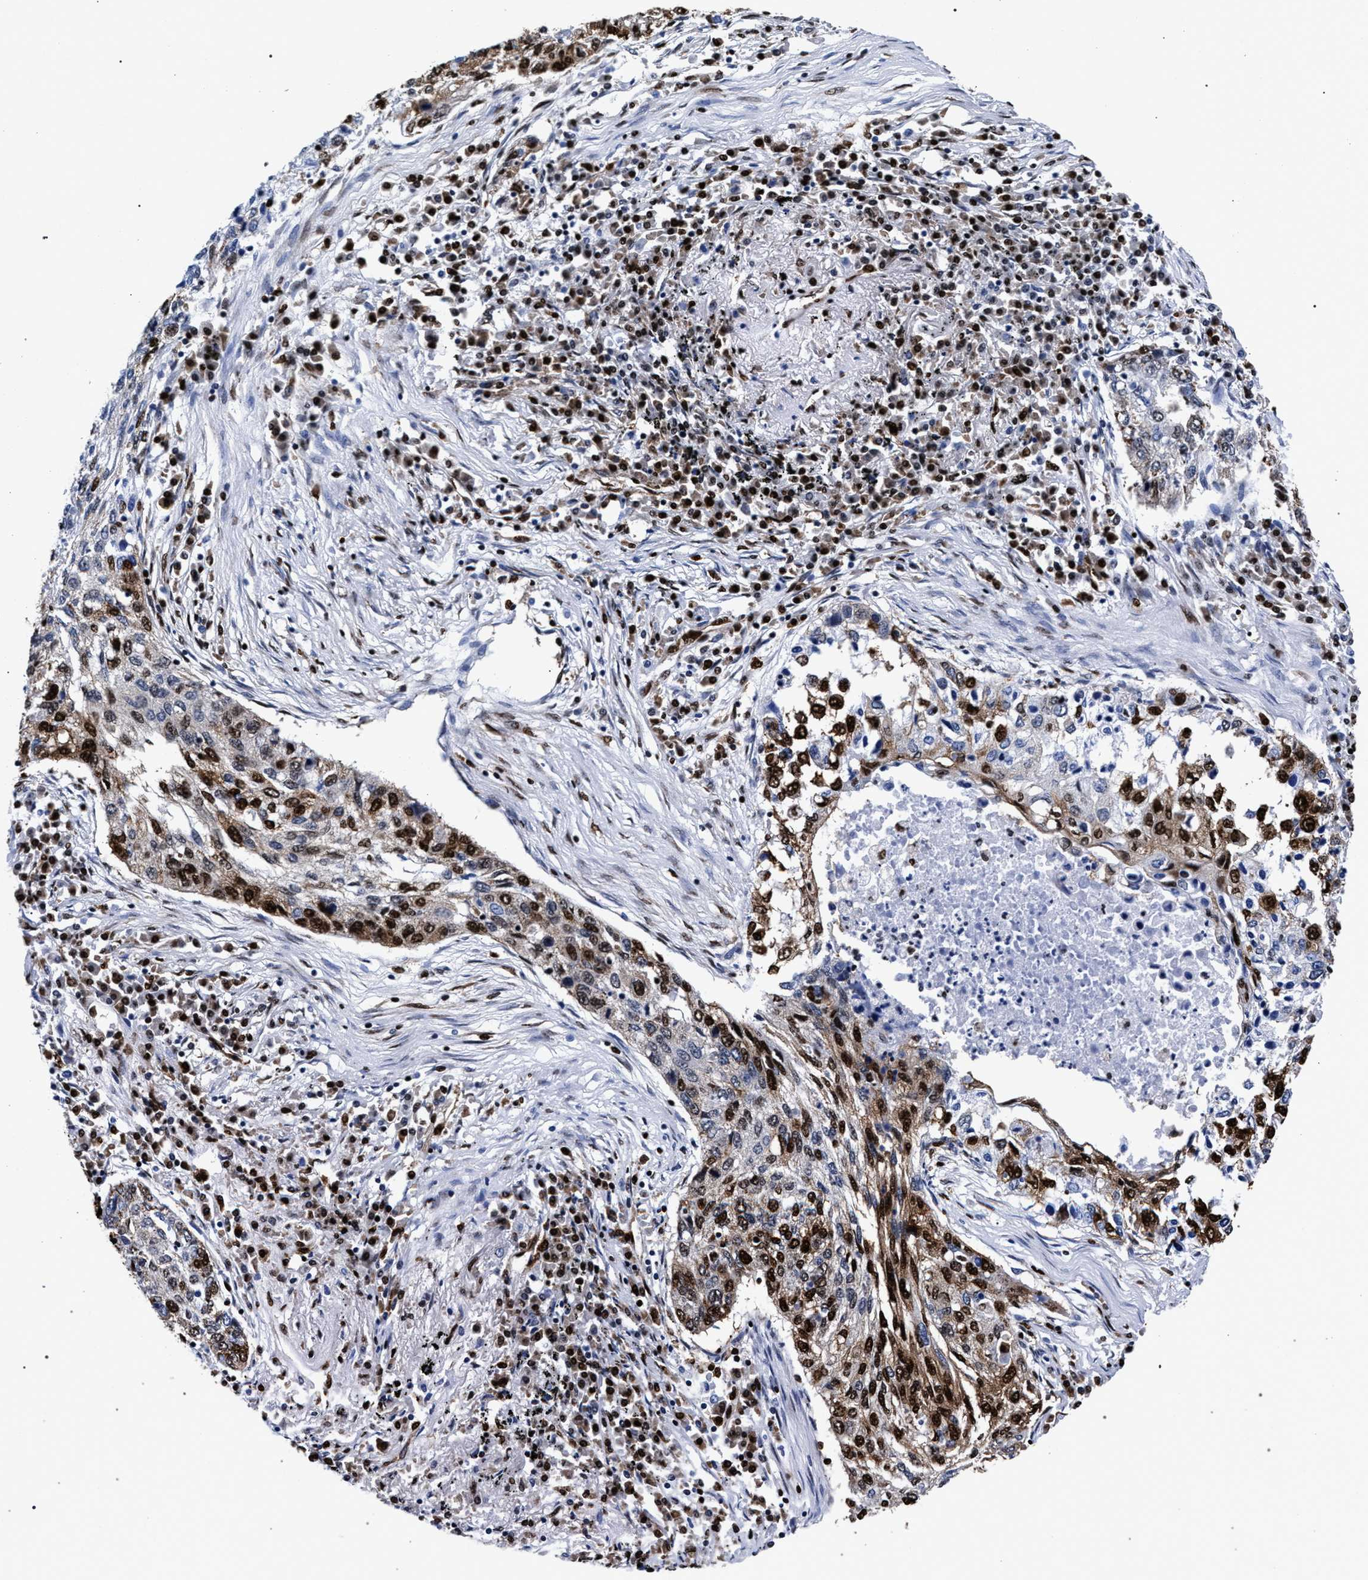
{"staining": {"intensity": "strong", "quantity": ">75%", "location": "cytoplasmic/membranous,nuclear"}, "tissue": "lung cancer", "cell_type": "Tumor cells", "image_type": "cancer", "snomed": [{"axis": "morphology", "description": "Squamous cell carcinoma, NOS"}, {"axis": "topography", "description": "Lung"}], "caption": "Immunohistochemistry (IHC) (DAB) staining of lung cancer demonstrates strong cytoplasmic/membranous and nuclear protein staining in about >75% of tumor cells.", "gene": "HNRNPA1", "patient": {"sex": "female", "age": 63}}